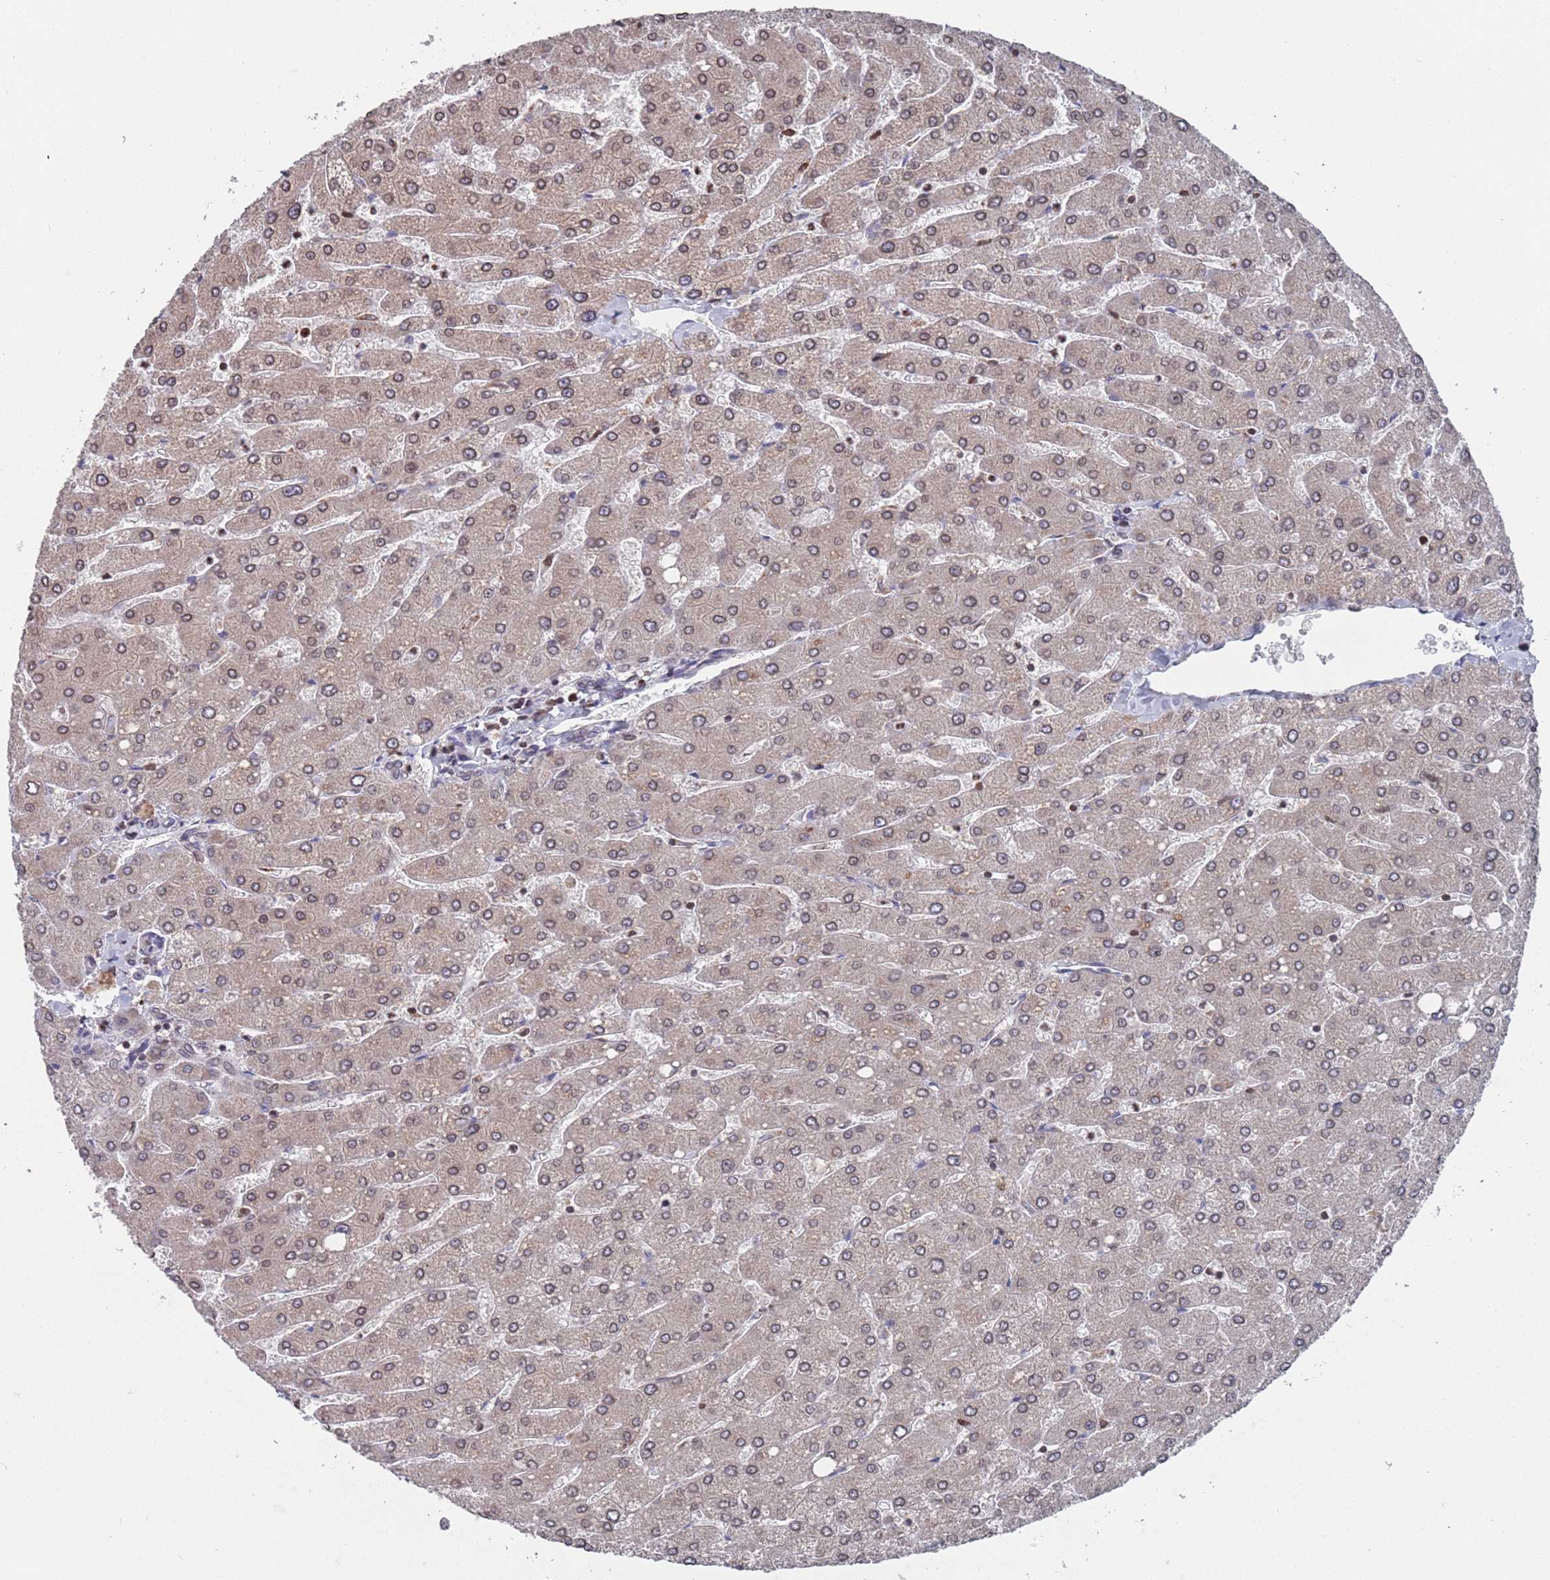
{"staining": {"intensity": "negative", "quantity": "none", "location": "none"}, "tissue": "liver", "cell_type": "Cholangiocytes", "image_type": "normal", "snomed": [{"axis": "morphology", "description": "Normal tissue, NOS"}, {"axis": "topography", "description": "Liver"}], "caption": "Photomicrograph shows no significant protein expression in cholangiocytes of normal liver.", "gene": "SDHAF3", "patient": {"sex": "male", "age": 55}}